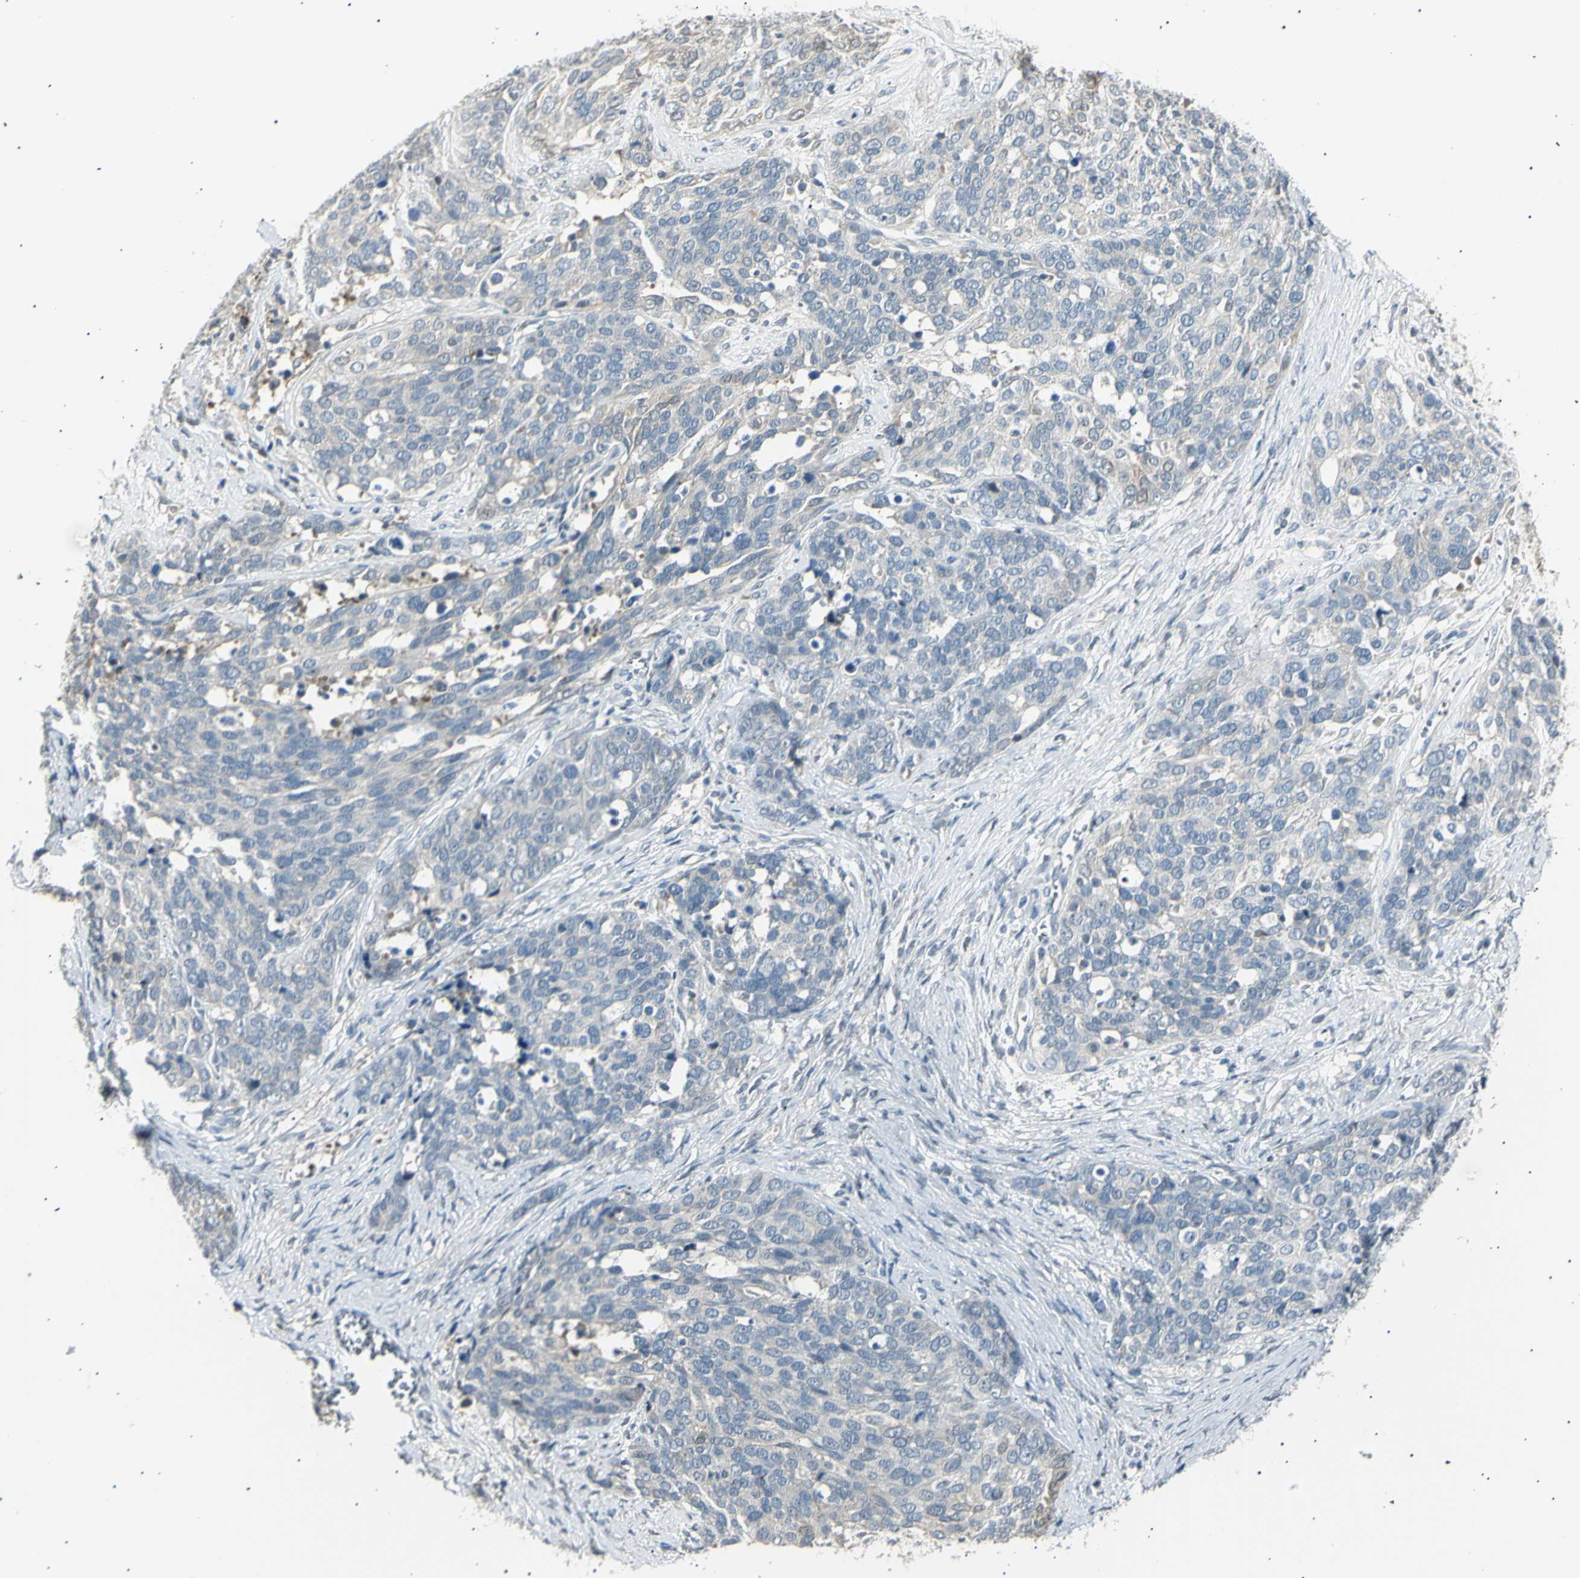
{"staining": {"intensity": "weak", "quantity": "<25%", "location": "cytoplasmic/membranous"}, "tissue": "ovarian cancer", "cell_type": "Tumor cells", "image_type": "cancer", "snomed": [{"axis": "morphology", "description": "Cystadenocarcinoma, serous, NOS"}, {"axis": "topography", "description": "Ovary"}], "caption": "A high-resolution image shows IHC staining of ovarian cancer, which reveals no significant positivity in tumor cells. Nuclei are stained in blue.", "gene": "LHPP", "patient": {"sex": "female", "age": 44}}